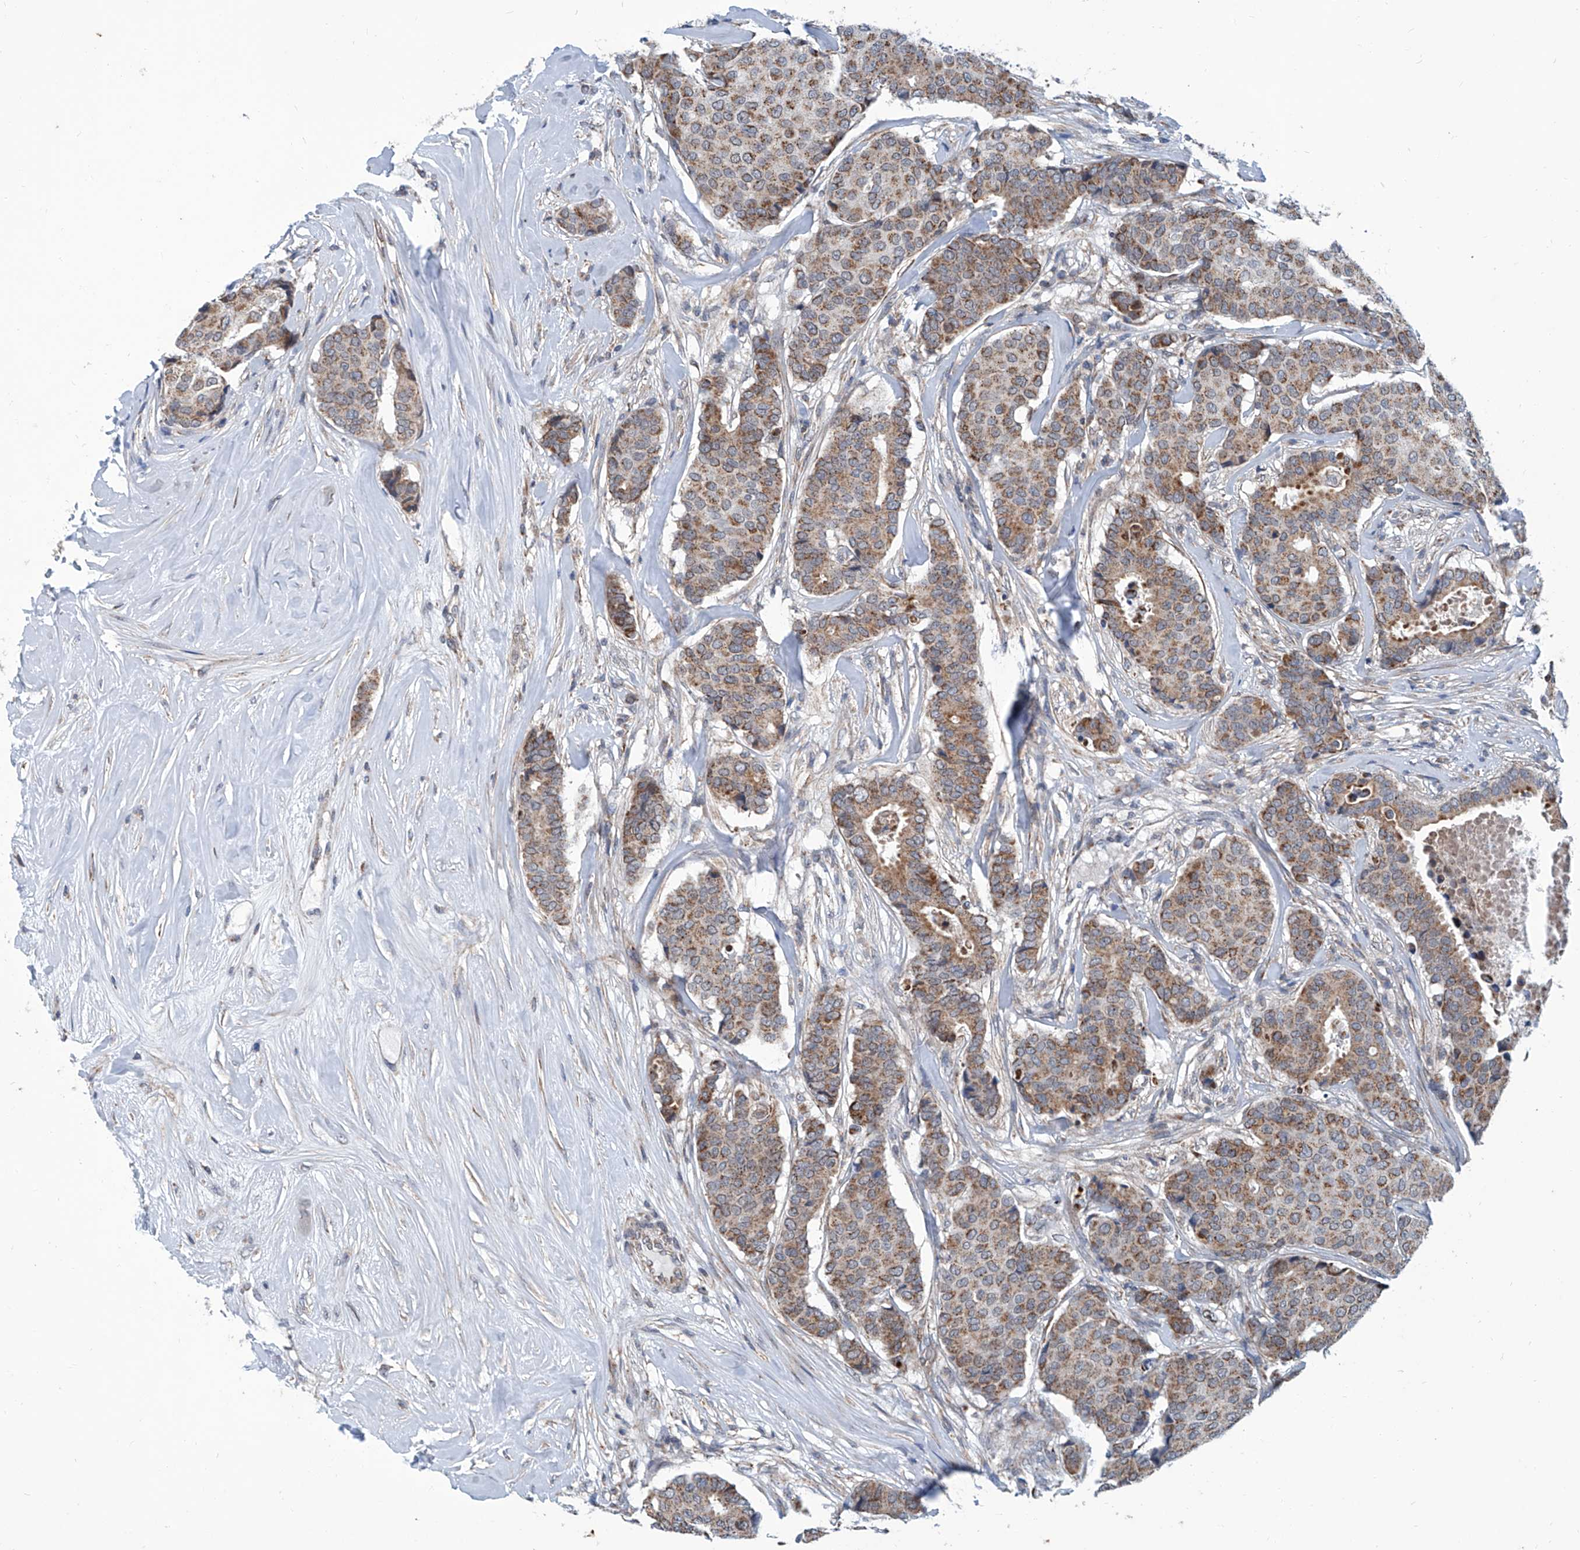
{"staining": {"intensity": "moderate", "quantity": ">75%", "location": "cytoplasmic/membranous"}, "tissue": "breast cancer", "cell_type": "Tumor cells", "image_type": "cancer", "snomed": [{"axis": "morphology", "description": "Duct carcinoma"}, {"axis": "topography", "description": "Breast"}], "caption": "IHC staining of breast invasive ductal carcinoma, which exhibits medium levels of moderate cytoplasmic/membranous expression in about >75% of tumor cells indicating moderate cytoplasmic/membranous protein positivity. The staining was performed using DAB (brown) for protein detection and nuclei were counterstained in hematoxylin (blue).", "gene": "USP48", "patient": {"sex": "female", "age": 75}}